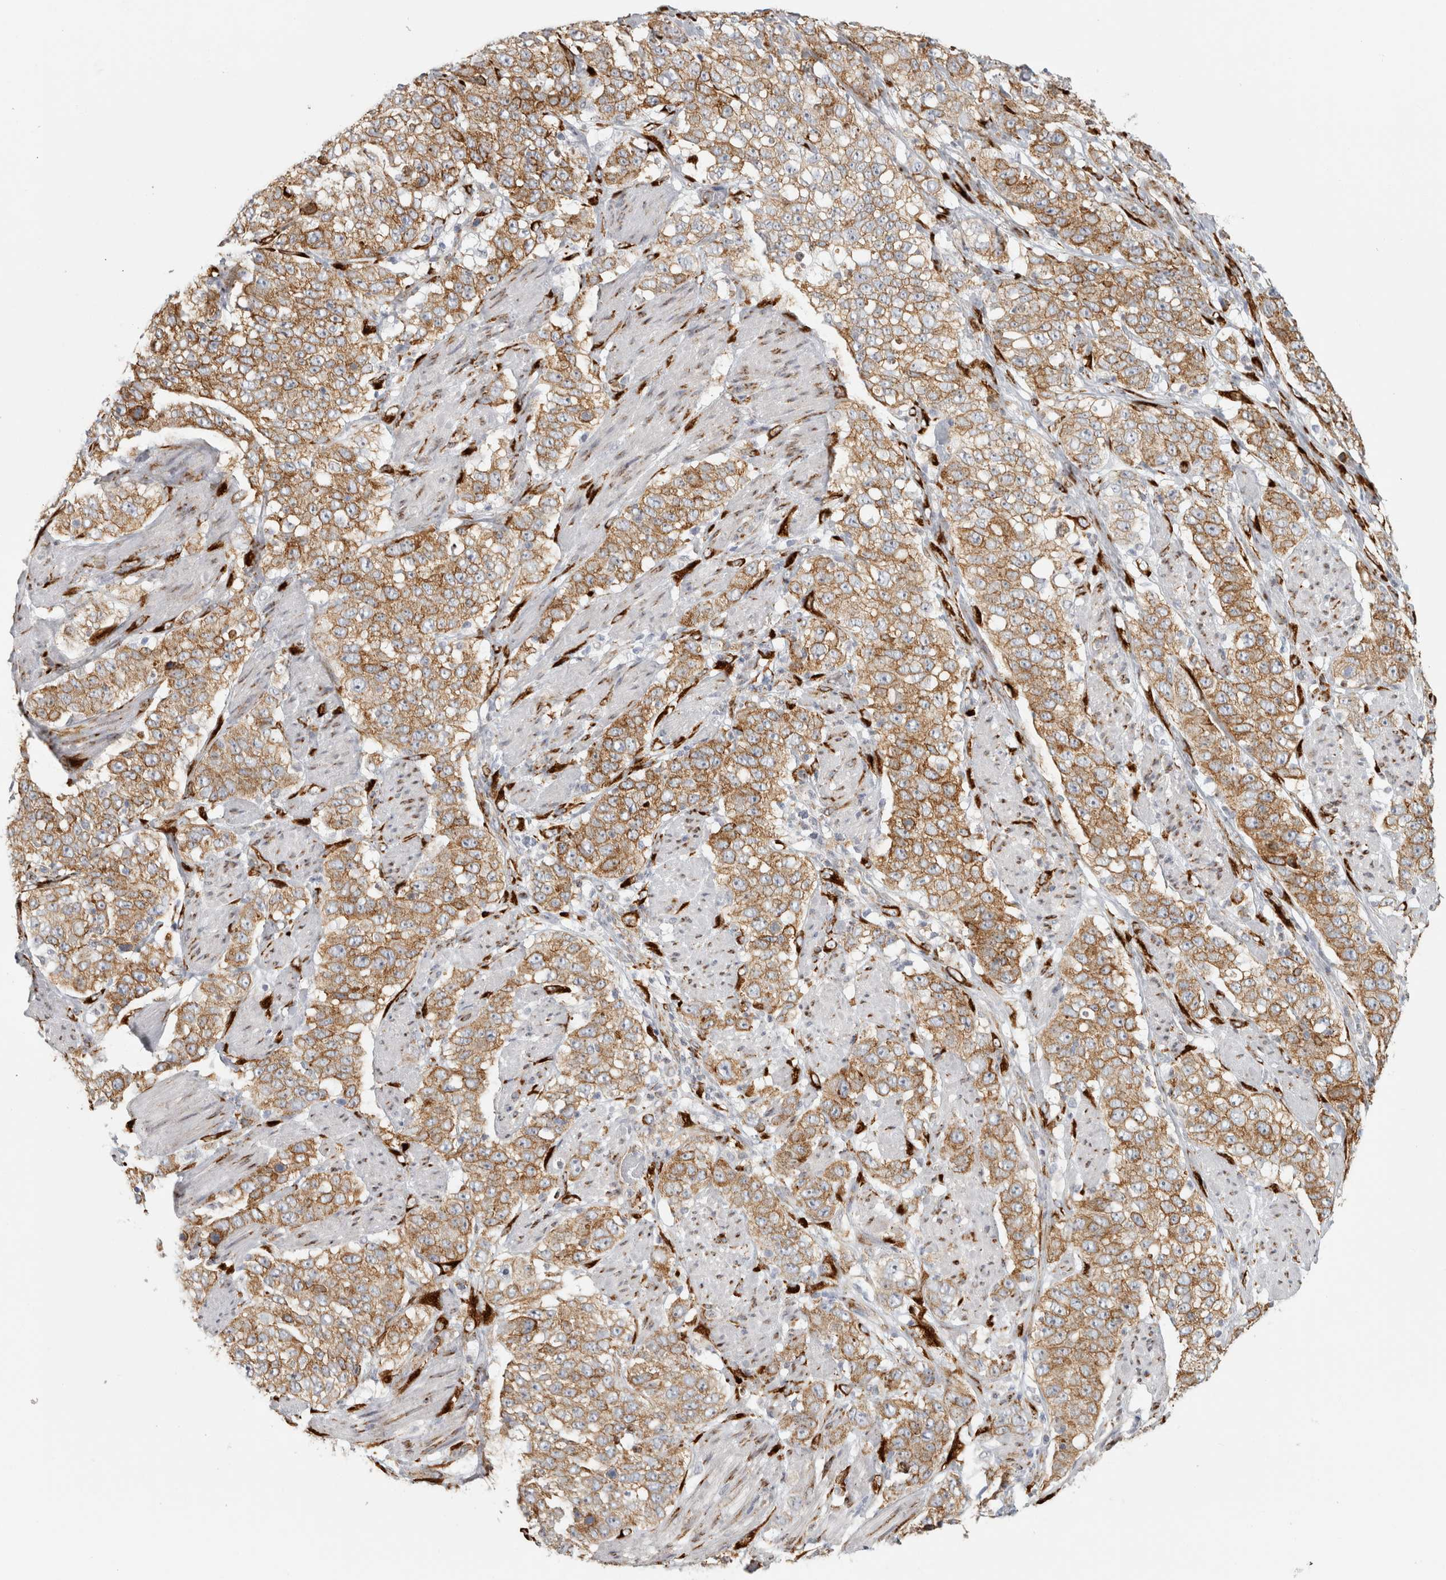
{"staining": {"intensity": "moderate", "quantity": ">75%", "location": "cytoplasmic/membranous"}, "tissue": "stomach cancer", "cell_type": "Tumor cells", "image_type": "cancer", "snomed": [{"axis": "morphology", "description": "Adenocarcinoma, NOS"}, {"axis": "topography", "description": "Stomach"}], "caption": "IHC staining of adenocarcinoma (stomach), which demonstrates medium levels of moderate cytoplasmic/membranous staining in approximately >75% of tumor cells indicating moderate cytoplasmic/membranous protein expression. The staining was performed using DAB (3,3'-diaminobenzidine) (brown) for protein detection and nuclei were counterstained in hematoxylin (blue).", "gene": "OSTN", "patient": {"sex": "male", "age": 48}}